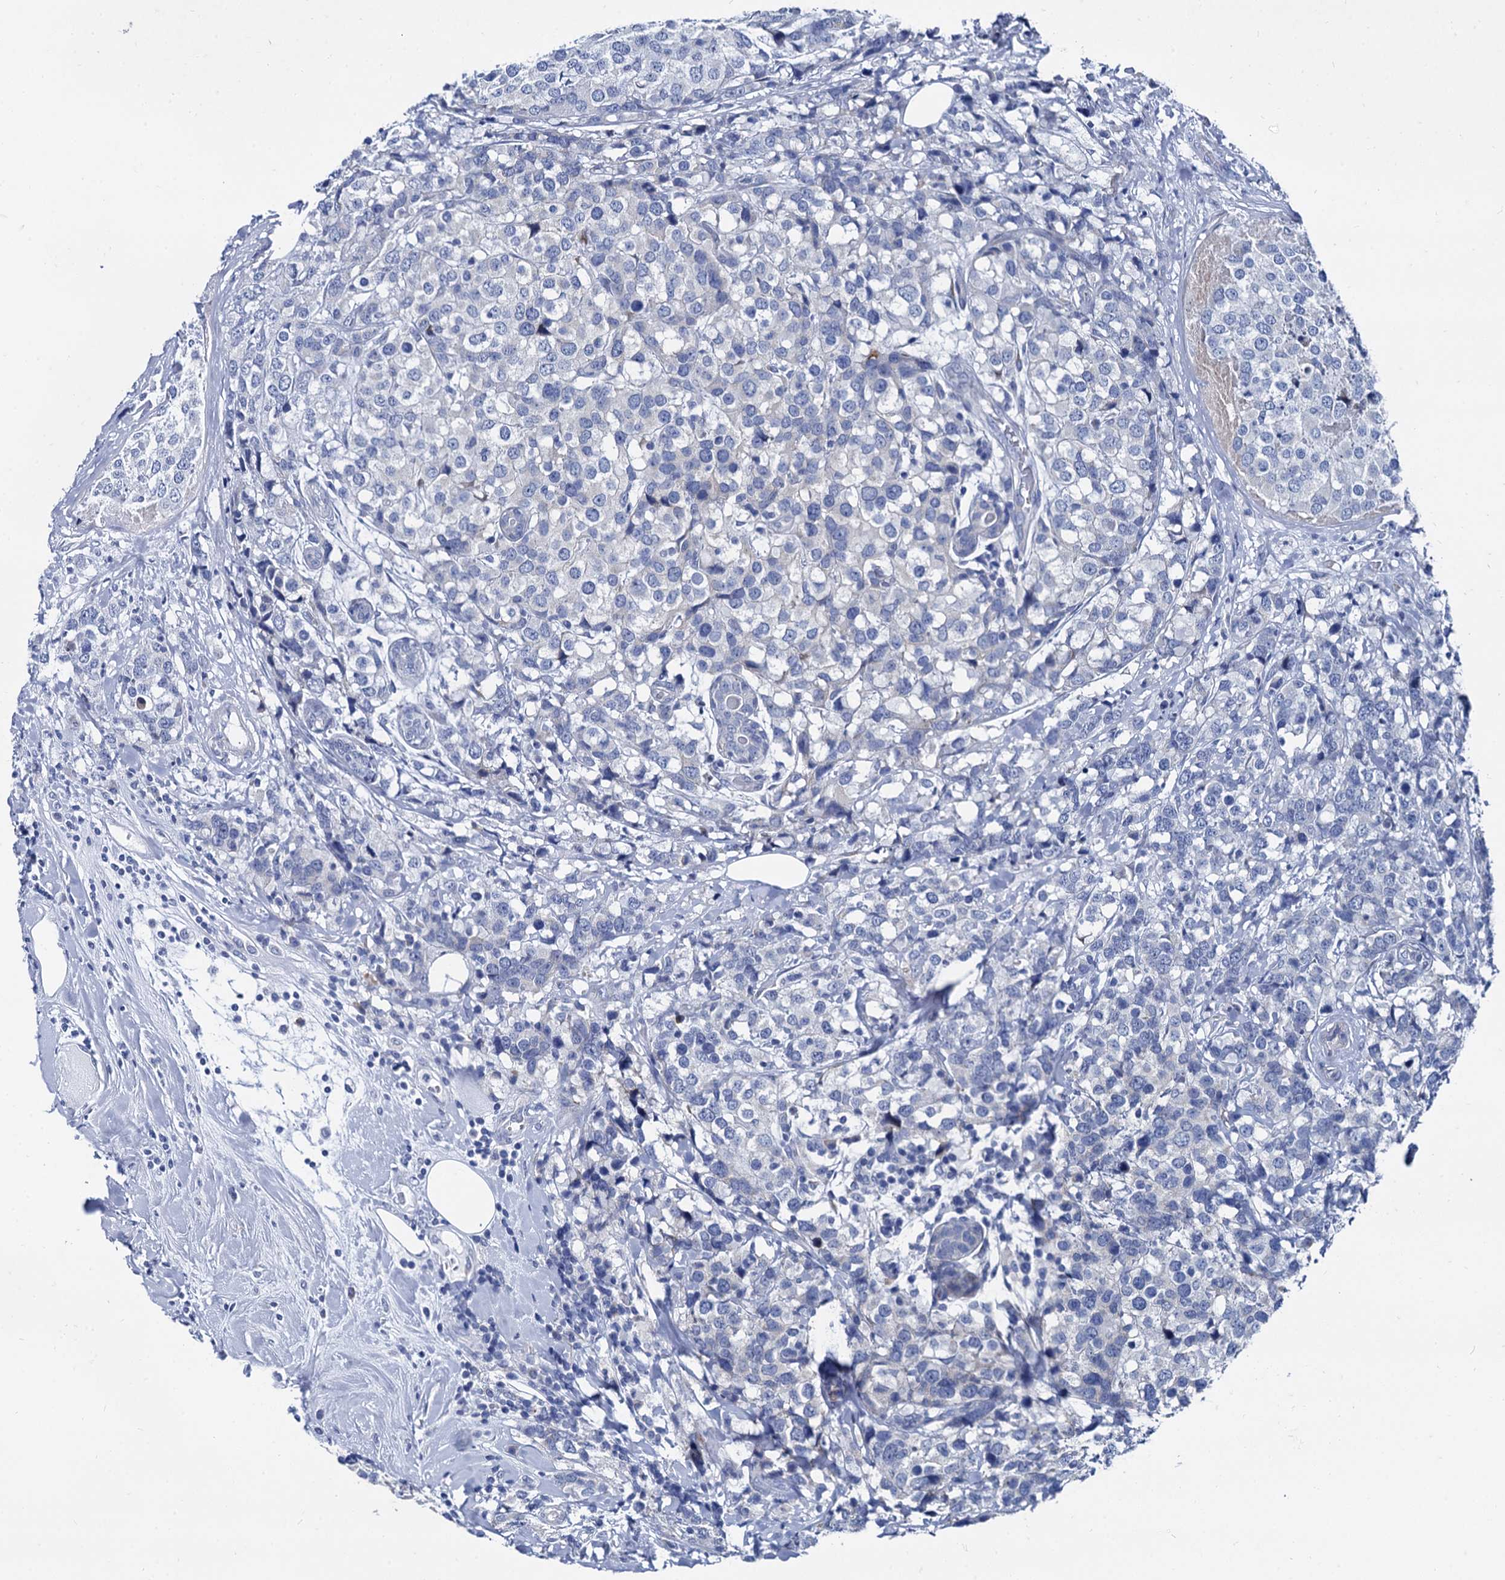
{"staining": {"intensity": "negative", "quantity": "none", "location": "none"}, "tissue": "breast cancer", "cell_type": "Tumor cells", "image_type": "cancer", "snomed": [{"axis": "morphology", "description": "Lobular carcinoma"}, {"axis": "topography", "description": "Breast"}], "caption": "Breast cancer (lobular carcinoma) was stained to show a protein in brown. There is no significant positivity in tumor cells.", "gene": "FOXR2", "patient": {"sex": "female", "age": 59}}